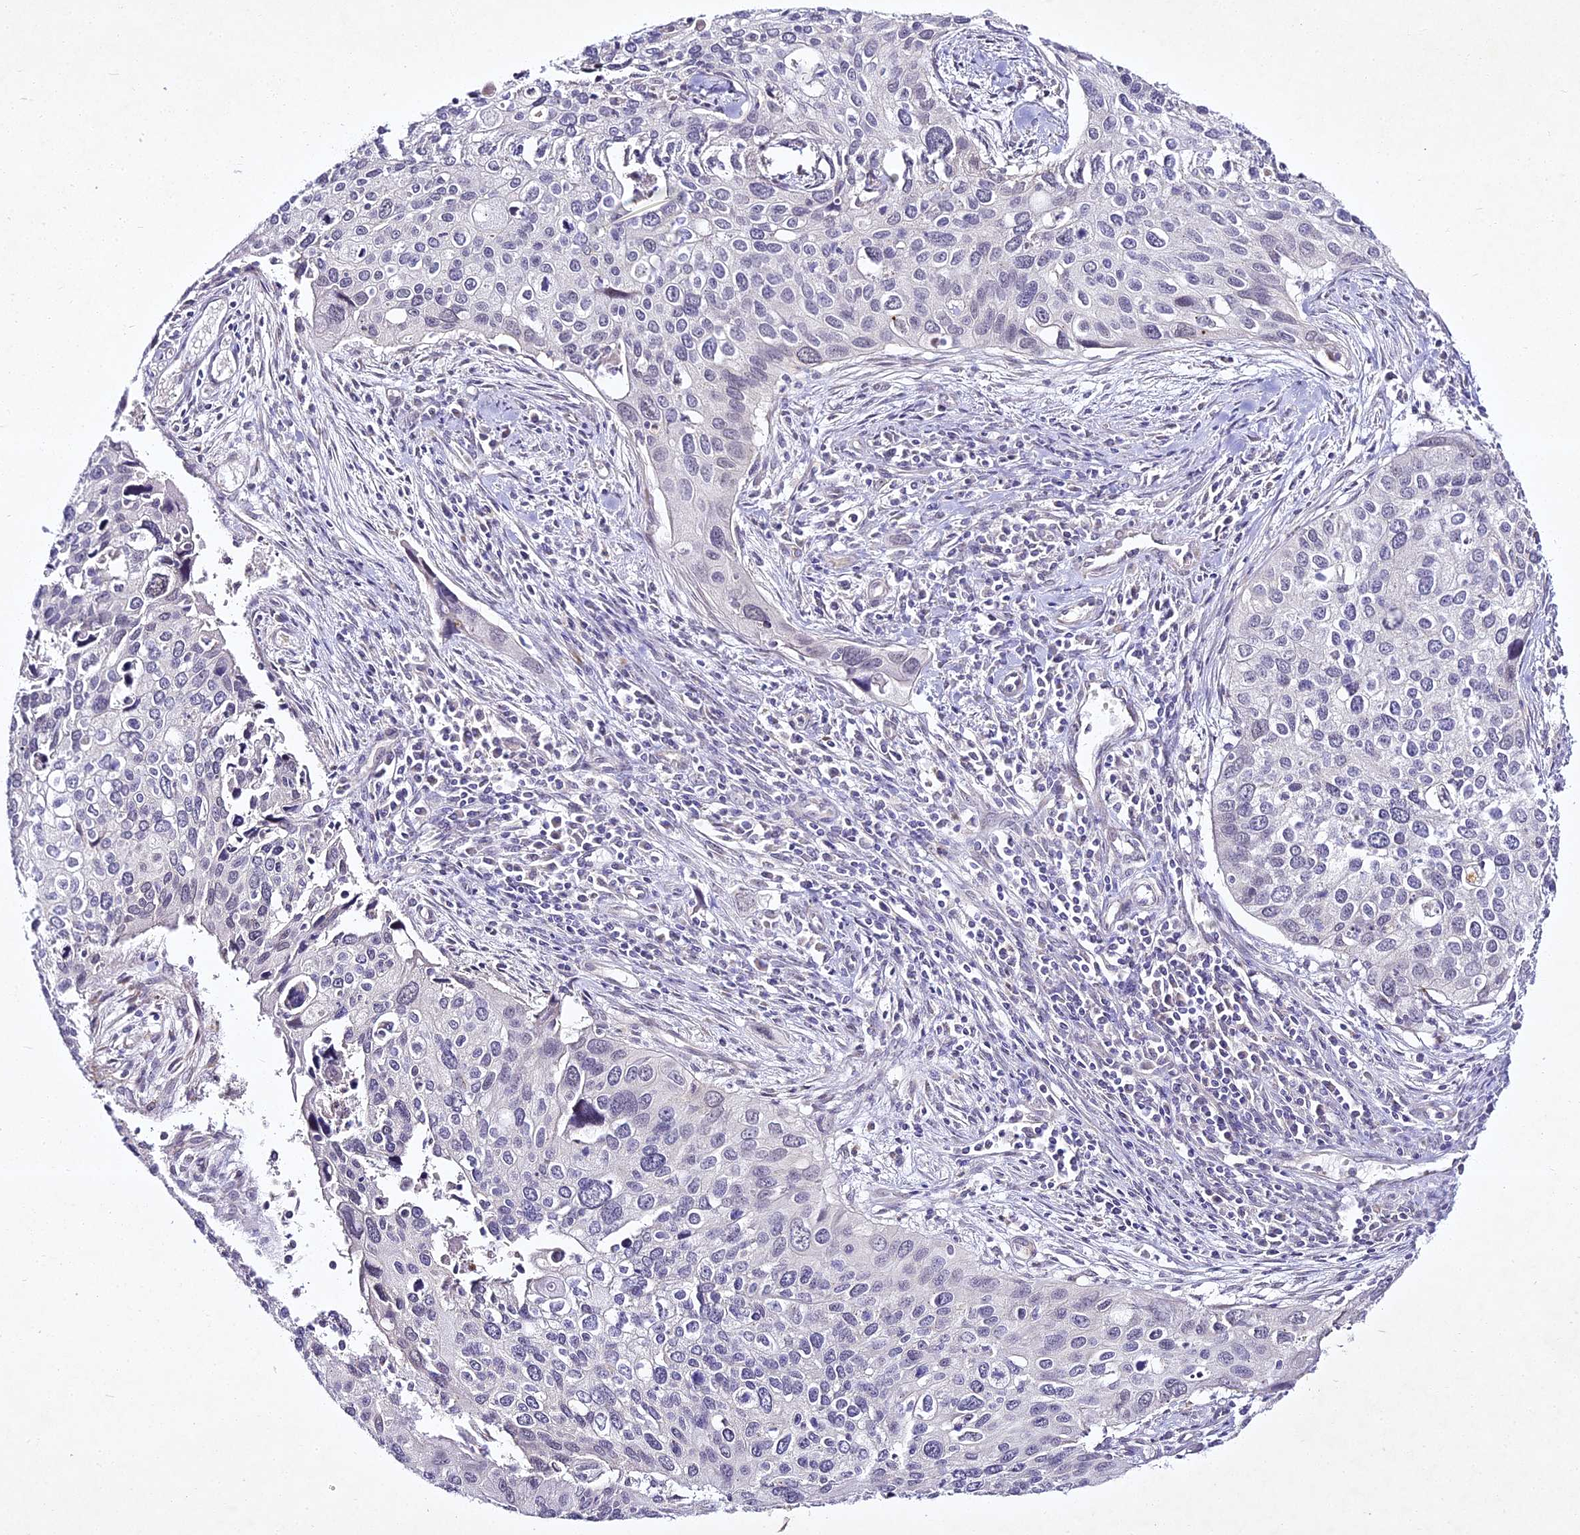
{"staining": {"intensity": "negative", "quantity": "none", "location": "none"}, "tissue": "cervical cancer", "cell_type": "Tumor cells", "image_type": "cancer", "snomed": [{"axis": "morphology", "description": "Squamous cell carcinoma, NOS"}, {"axis": "topography", "description": "Cervix"}], "caption": "Cervical squamous cell carcinoma stained for a protein using immunohistochemistry shows no positivity tumor cells.", "gene": "ALPG", "patient": {"sex": "female", "age": 55}}